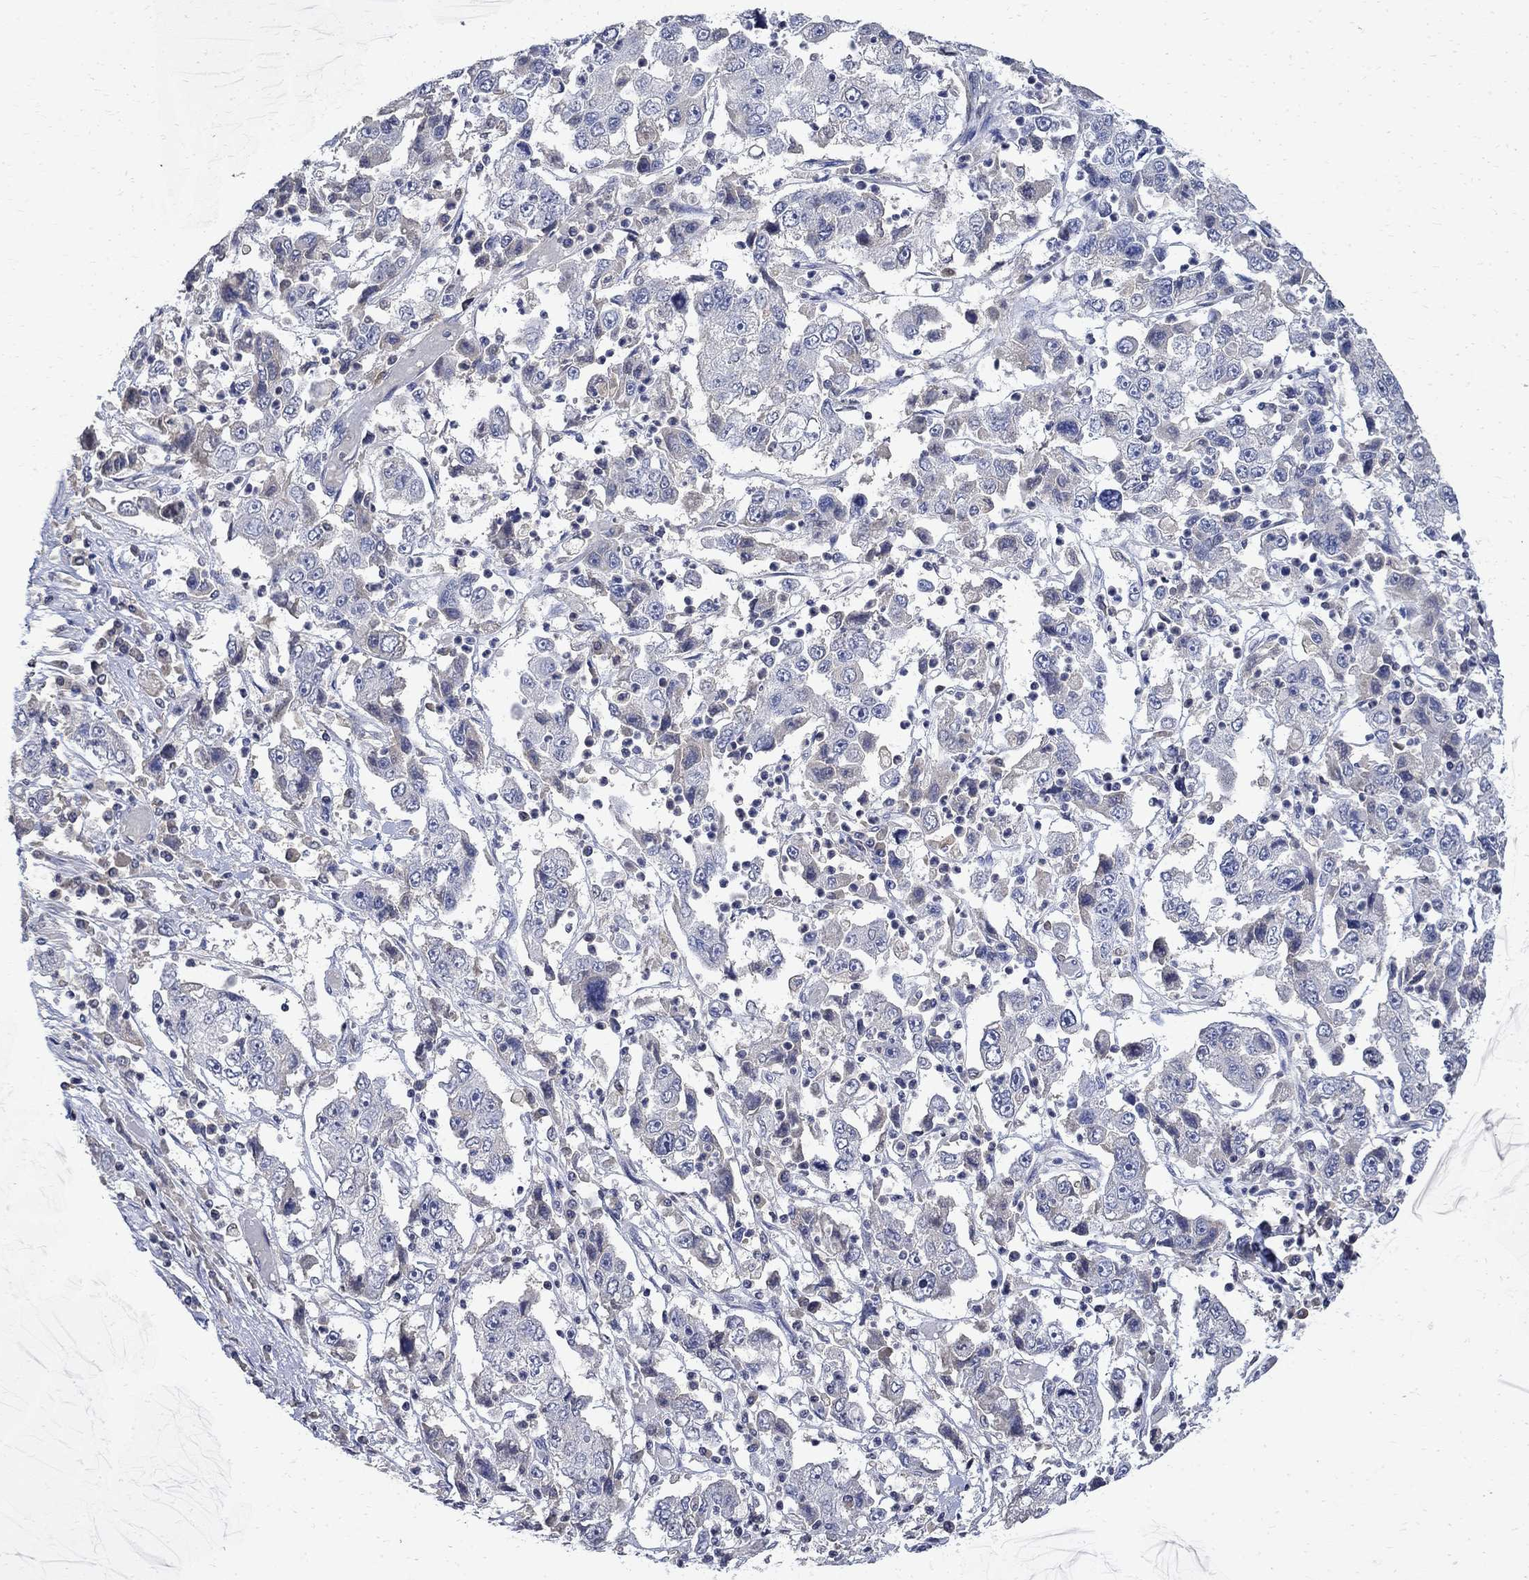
{"staining": {"intensity": "weak", "quantity": "<25%", "location": "cytoplasmic/membranous"}, "tissue": "cervical cancer", "cell_type": "Tumor cells", "image_type": "cancer", "snomed": [{"axis": "morphology", "description": "Squamous cell carcinoma, NOS"}, {"axis": "topography", "description": "Cervix"}], "caption": "There is no significant staining in tumor cells of cervical squamous cell carcinoma.", "gene": "TMEM169", "patient": {"sex": "female", "age": 36}}